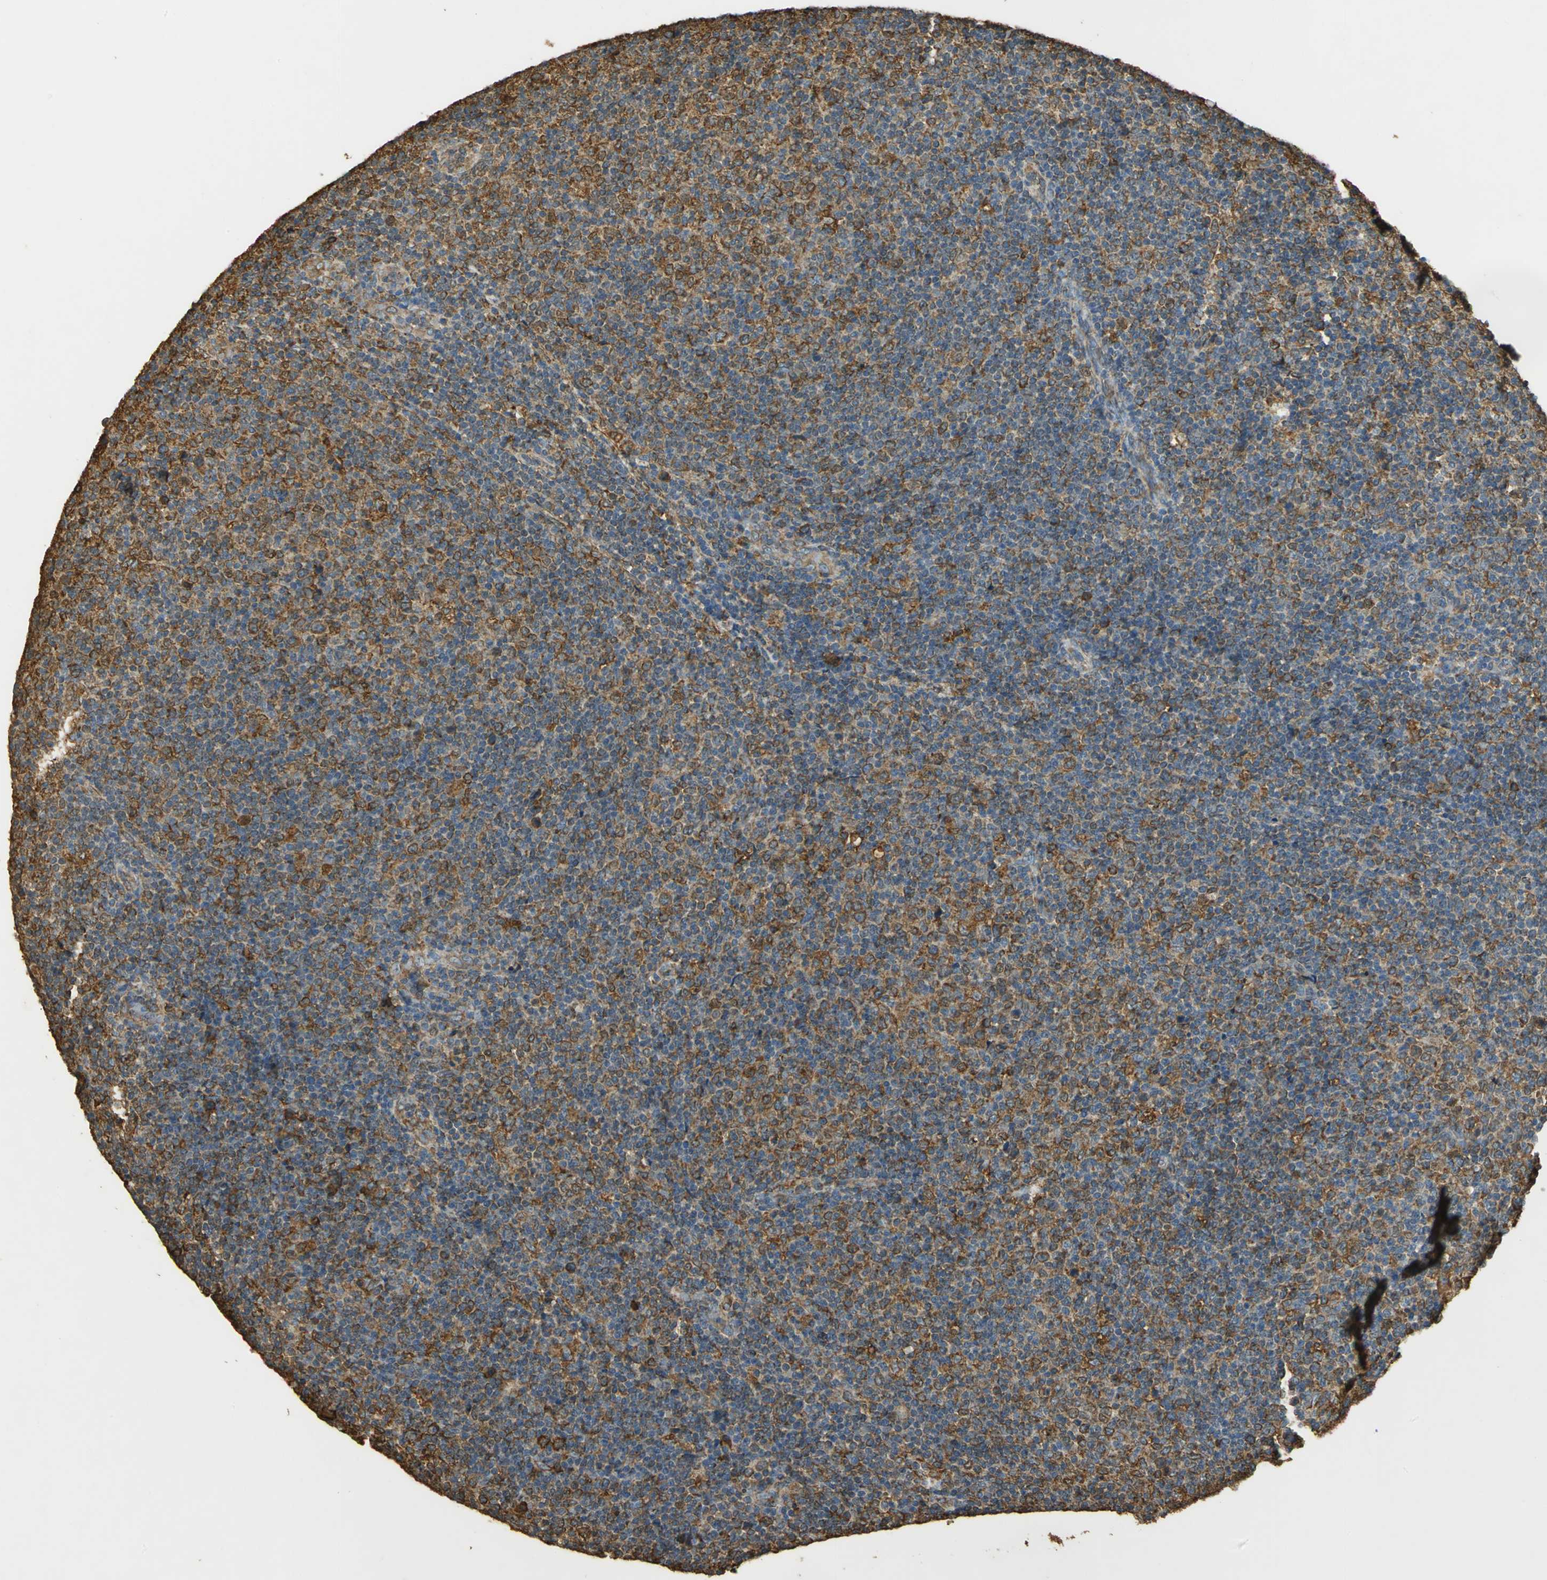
{"staining": {"intensity": "moderate", "quantity": ">75%", "location": "cytoplasmic/membranous"}, "tissue": "lymphoma", "cell_type": "Tumor cells", "image_type": "cancer", "snomed": [{"axis": "morphology", "description": "Malignant lymphoma, non-Hodgkin's type, Low grade"}, {"axis": "topography", "description": "Lymph node"}], "caption": "This histopathology image reveals immunohistochemistry (IHC) staining of human malignant lymphoma, non-Hodgkin's type (low-grade), with medium moderate cytoplasmic/membranous staining in approximately >75% of tumor cells.", "gene": "HSP90B1", "patient": {"sex": "male", "age": 70}}